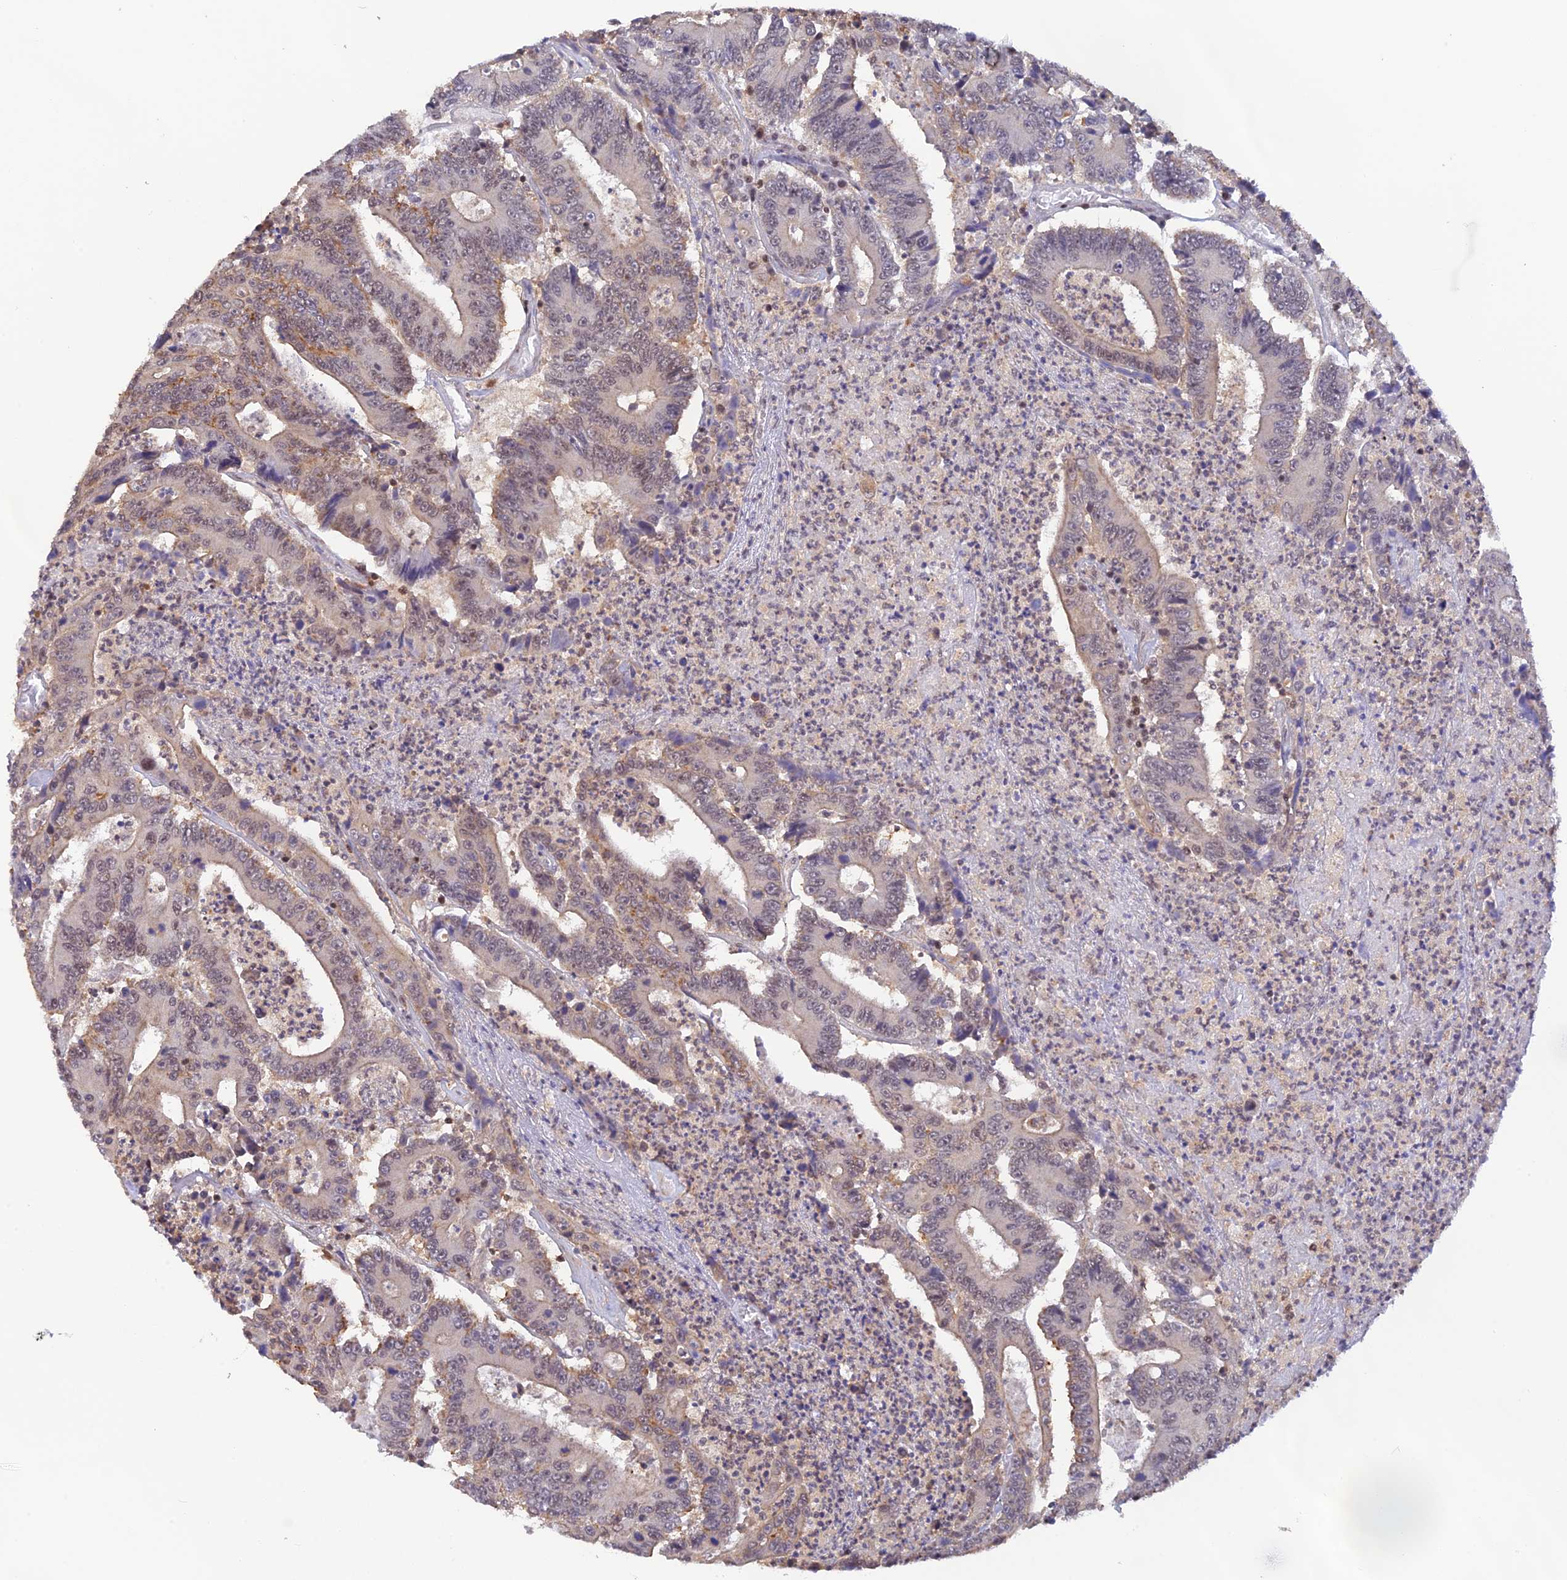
{"staining": {"intensity": "moderate", "quantity": "25%-75%", "location": "nuclear"}, "tissue": "colorectal cancer", "cell_type": "Tumor cells", "image_type": "cancer", "snomed": [{"axis": "morphology", "description": "Adenocarcinoma, NOS"}, {"axis": "topography", "description": "Colon"}], "caption": "Protein expression analysis of human colorectal cancer (adenocarcinoma) reveals moderate nuclear positivity in approximately 25%-75% of tumor cells. (DAB IHC with brightfield microscopy, high magnification).", "gene": "THAP11", "patient": {"sex": "male", "age": 83}}